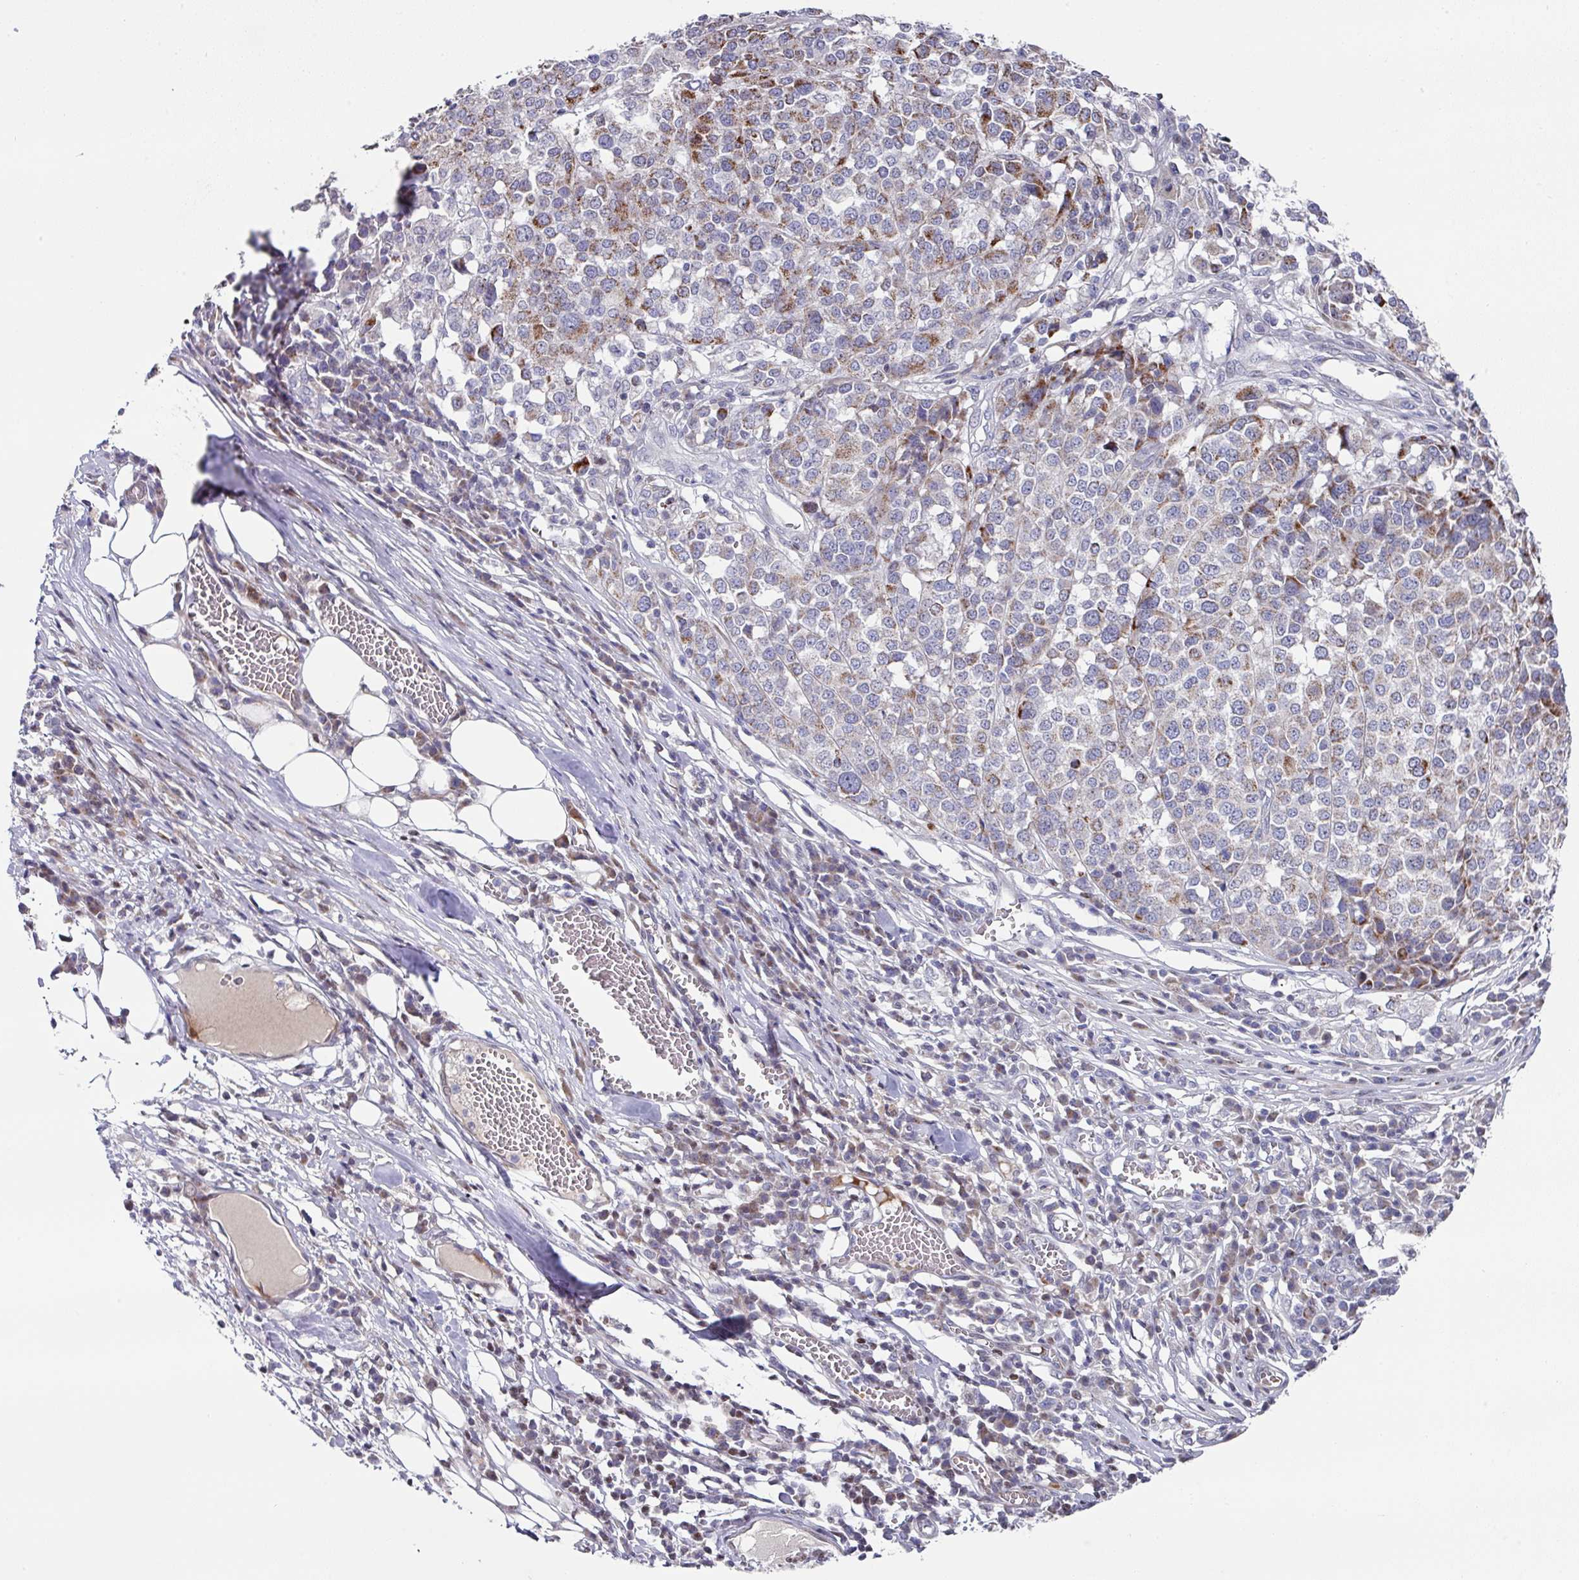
{"staining": {"intensity": "moderate", "quantity": "<25%", "location": "cytoplasmic/membranous"}, "tissue": "melanoma", "cell_type": "Tumor cells", "image_type": "cancer", "snomed": [{"axis": "morphology", "description": "Malignant melanoma, Metastatic site"}, {"axis": "topography", "description": "Lymph node"}], "caption": "Malignant melanoma (metastatic site) stained for a protein (brown) displays moderate cytoplasmic/membranous positive expression in approximately <25% of tumor cells.", "gene": "CBX7", "patient": {"sex": "male", "age": 44}}